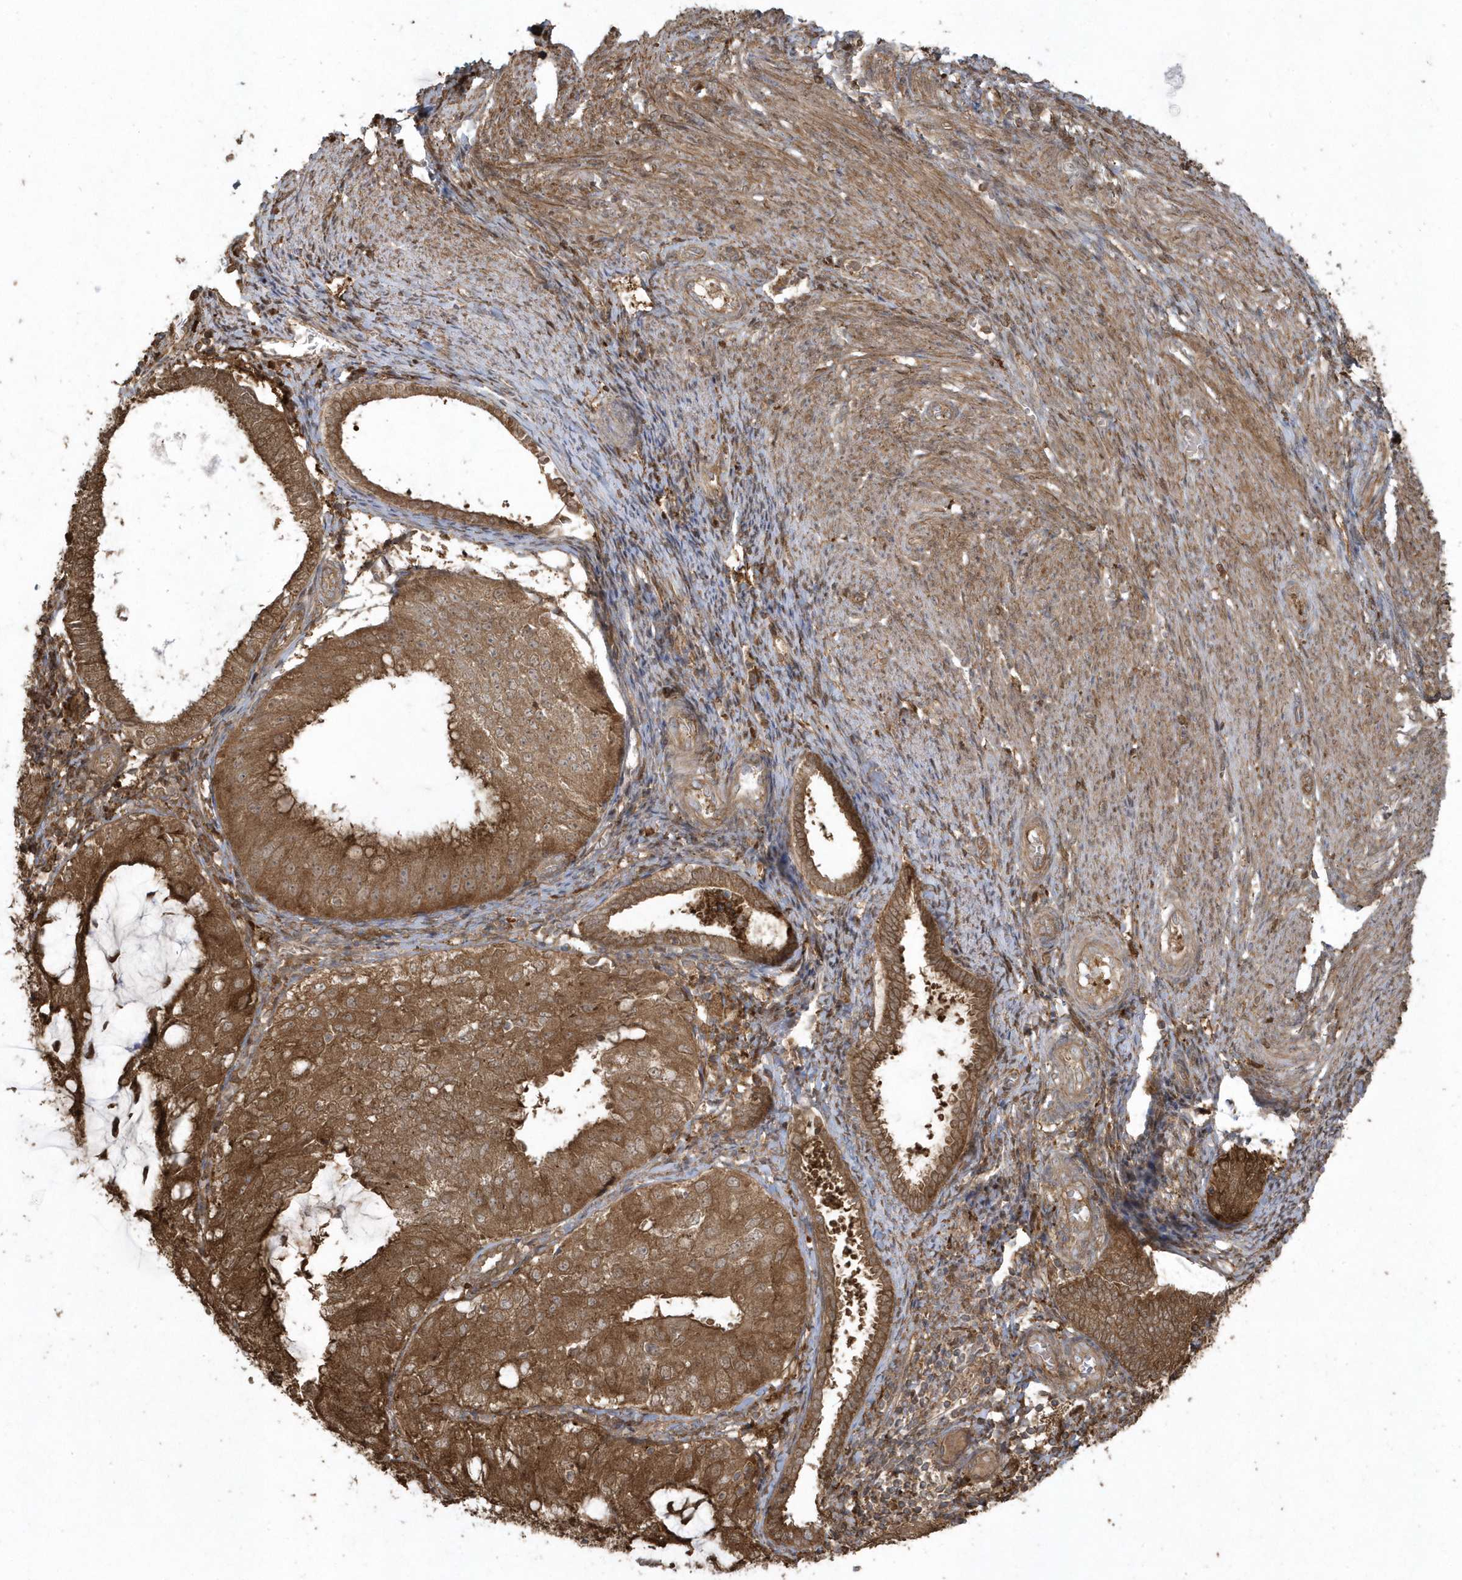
{"staining": {"intensity": "strong", "quantity": ">75%", "location": "cytoplasmic/membranous"}, "tissue": "endometrial cancer", "cell_type": "Tumor cells", "image_type": "cancer", "snomed": [{"axis": "morphology", "description": "Adenocarcinoma, NOS"}, {"axis": "topography", "description": "Endometrium"}], "caption": "Approximately >75% of tumor cells in endometrial cancer (adenocarcinoma) display strong cytoplasmic/membranous protein expression as visualized by brown immunohistochemical staining.", "gene": "HNMT", "patient": {"sex": "female", "age": 81}}